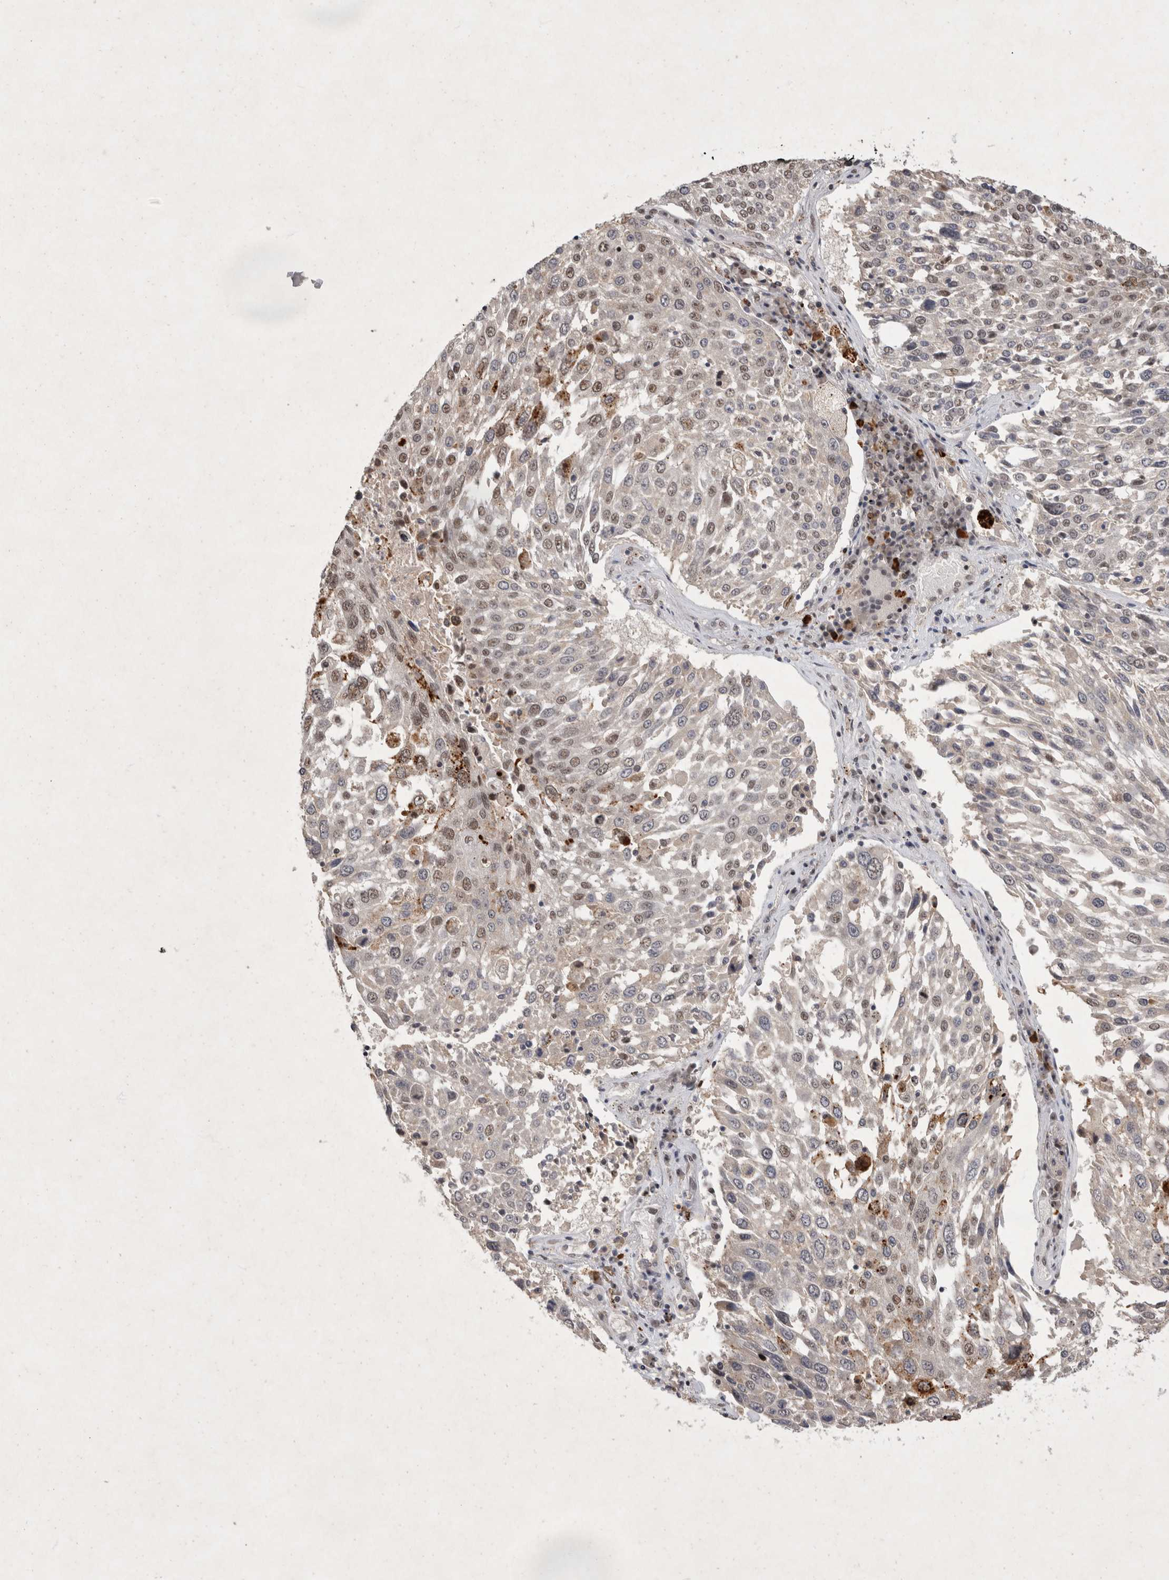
{"staining": {"intensity": "moderate", "quantity": "<25%", "location": "cytoplasmic/membranous,nuclear"}, "tissue": "lung cancer", "cell_type": "Tumor cells", "image_type": "cancer", "snomed": [{"axis": "morphology", "description": "Squamous cell carcinoma, NOS"}, {"axis": "topography", "description": "Lung"}], "caption": "Lung squamous cell carcinoma stained with a brown dye reveals moderate cytoplasmic/membranous and nuclear positive staining in about <25% of tumor cells.", "gene": "XRCC5", "patient": {"sex": "male", "age": 65}}